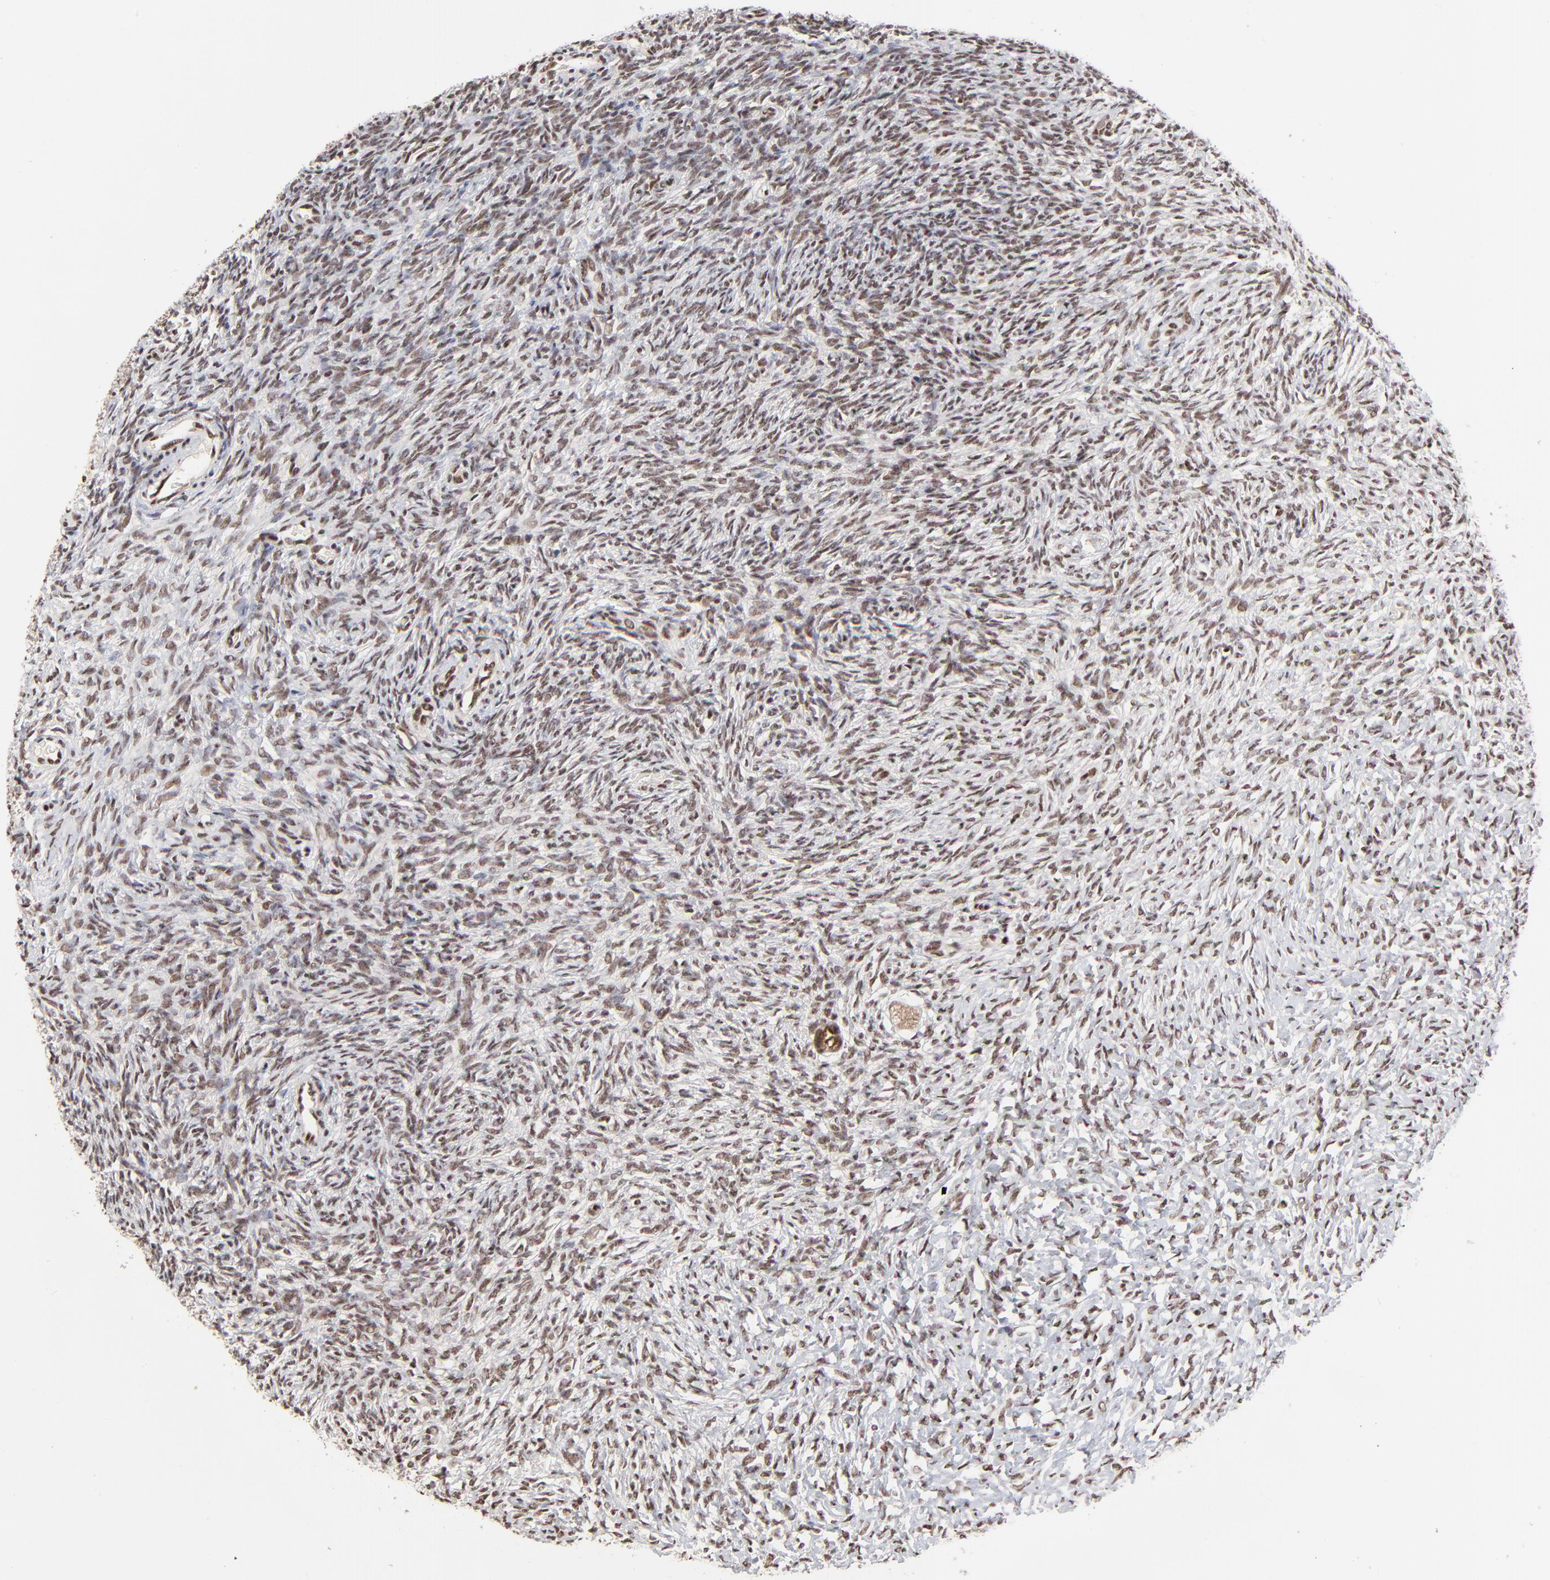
{"staining": {"intensity": "weak", "quantity": "25%-75%", "location": "nuclear"}, "tissue": "ovary", "cell_type": "Ovarian stroma cells", "image_type": "normal", "snomed": [{"axis": "morphology", "description": "Normal tissue, NOS"}, {"axis": "topography", "description": "Ovary"}], "caption": "Immunohistochemical staining of normal human ovary demonstrates weak nuclear protein positivity in approximately 25%-75% of ovarian stroma cells.", "gene": "RBM22", "patient": {"sex": "female", "age": 35}}